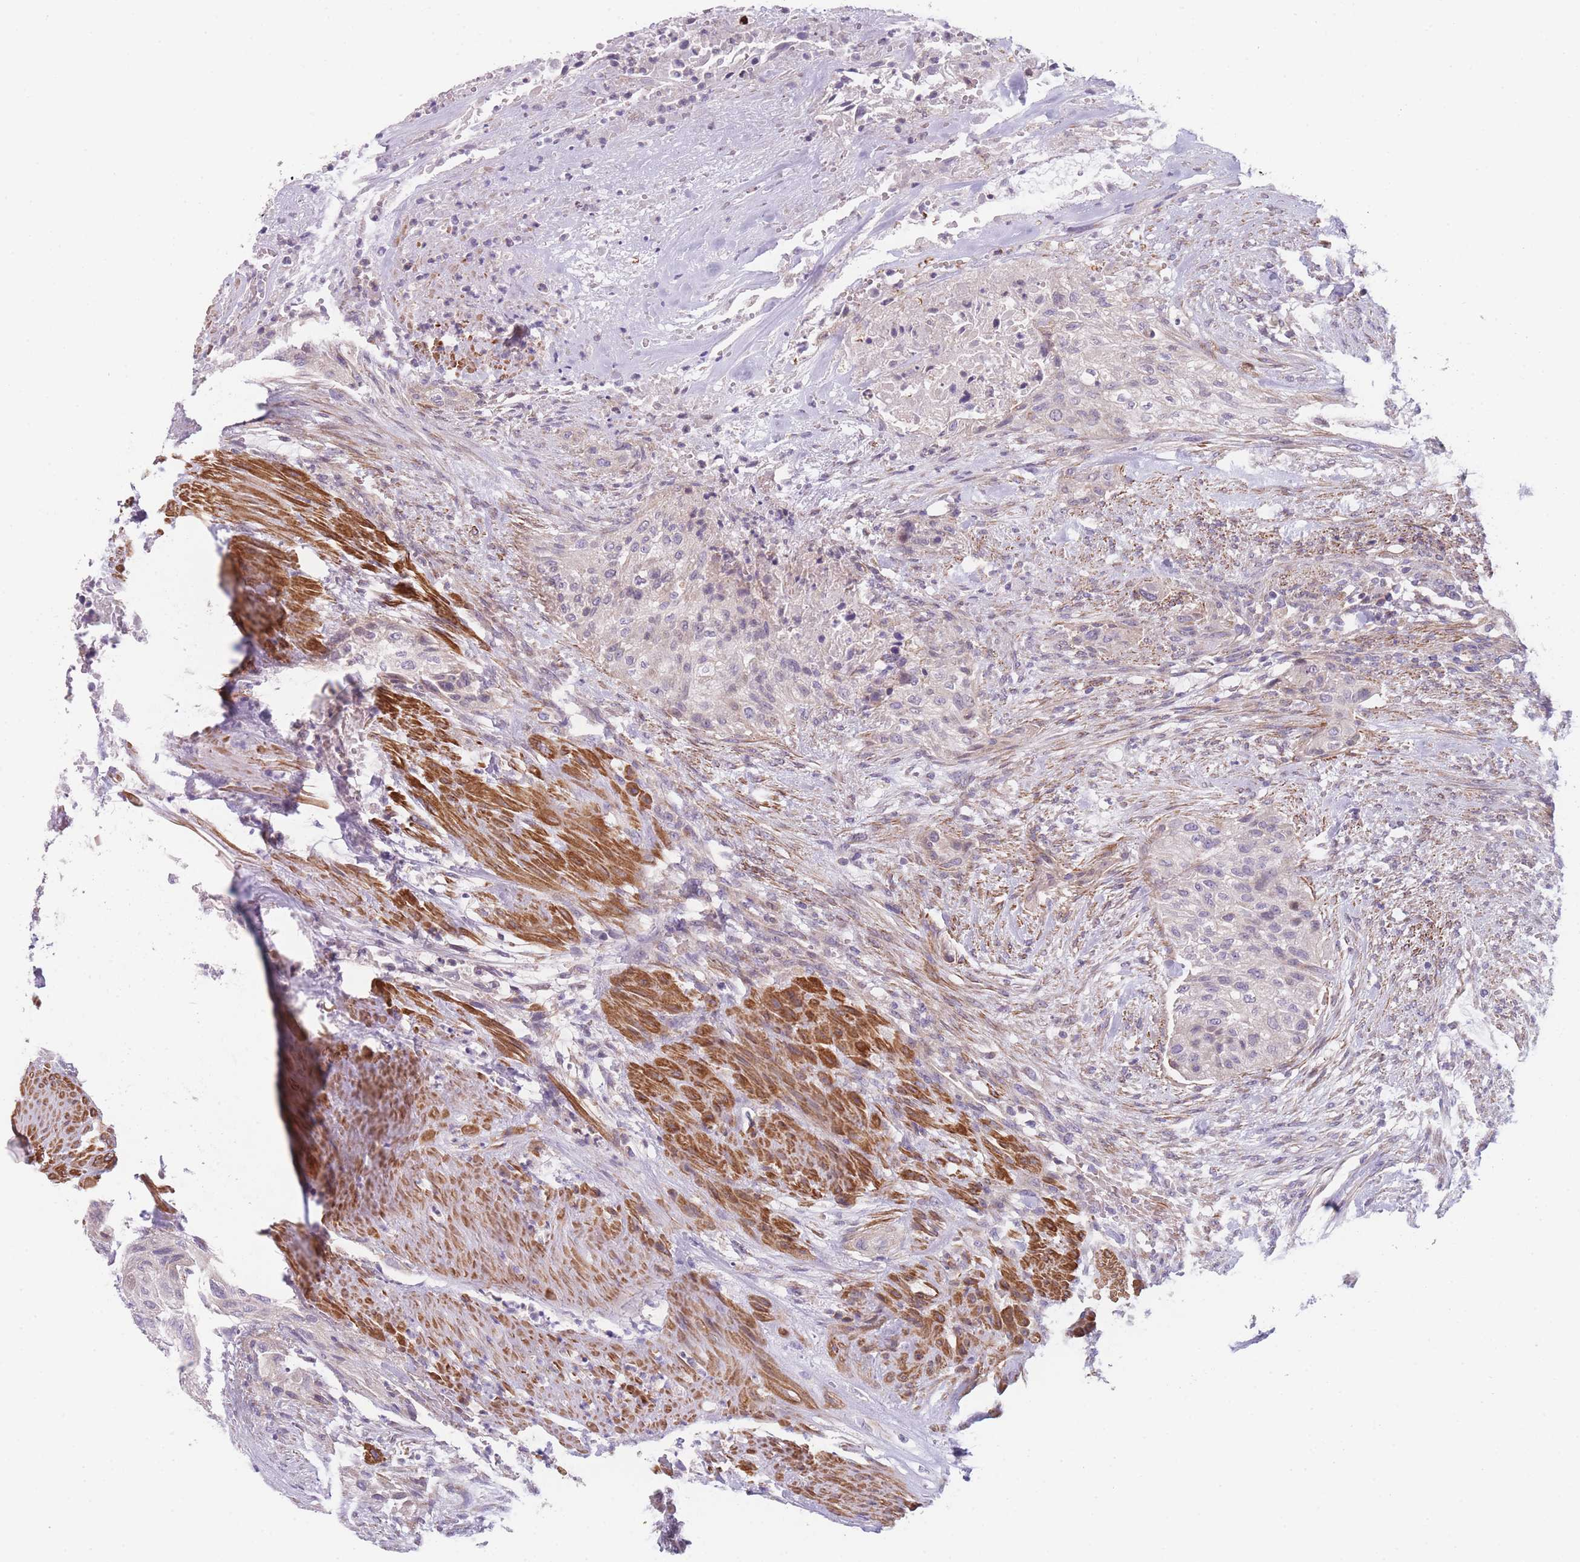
{"staining": {"intensity": "negative", "quantity": "none", "location": "none"}, "tissue": "urothelial cancer", "cell_type": "Tumor cells", "image_type": "cancer", "snomed": [{"axis": "morphology", "description": "Urothelial carcinoma, High grade"}, {"axis": "topography", "description": "Urinary bladder"}], "caption": "A high-resolution micrograph shows immunohistochemistry (IHC) staining of high-grade urothelial carcinoma, which demonstrates no significant positivity in tumor cells.", "gene": "SMPD4", "patient": {"sex": "male", "age": 35}}